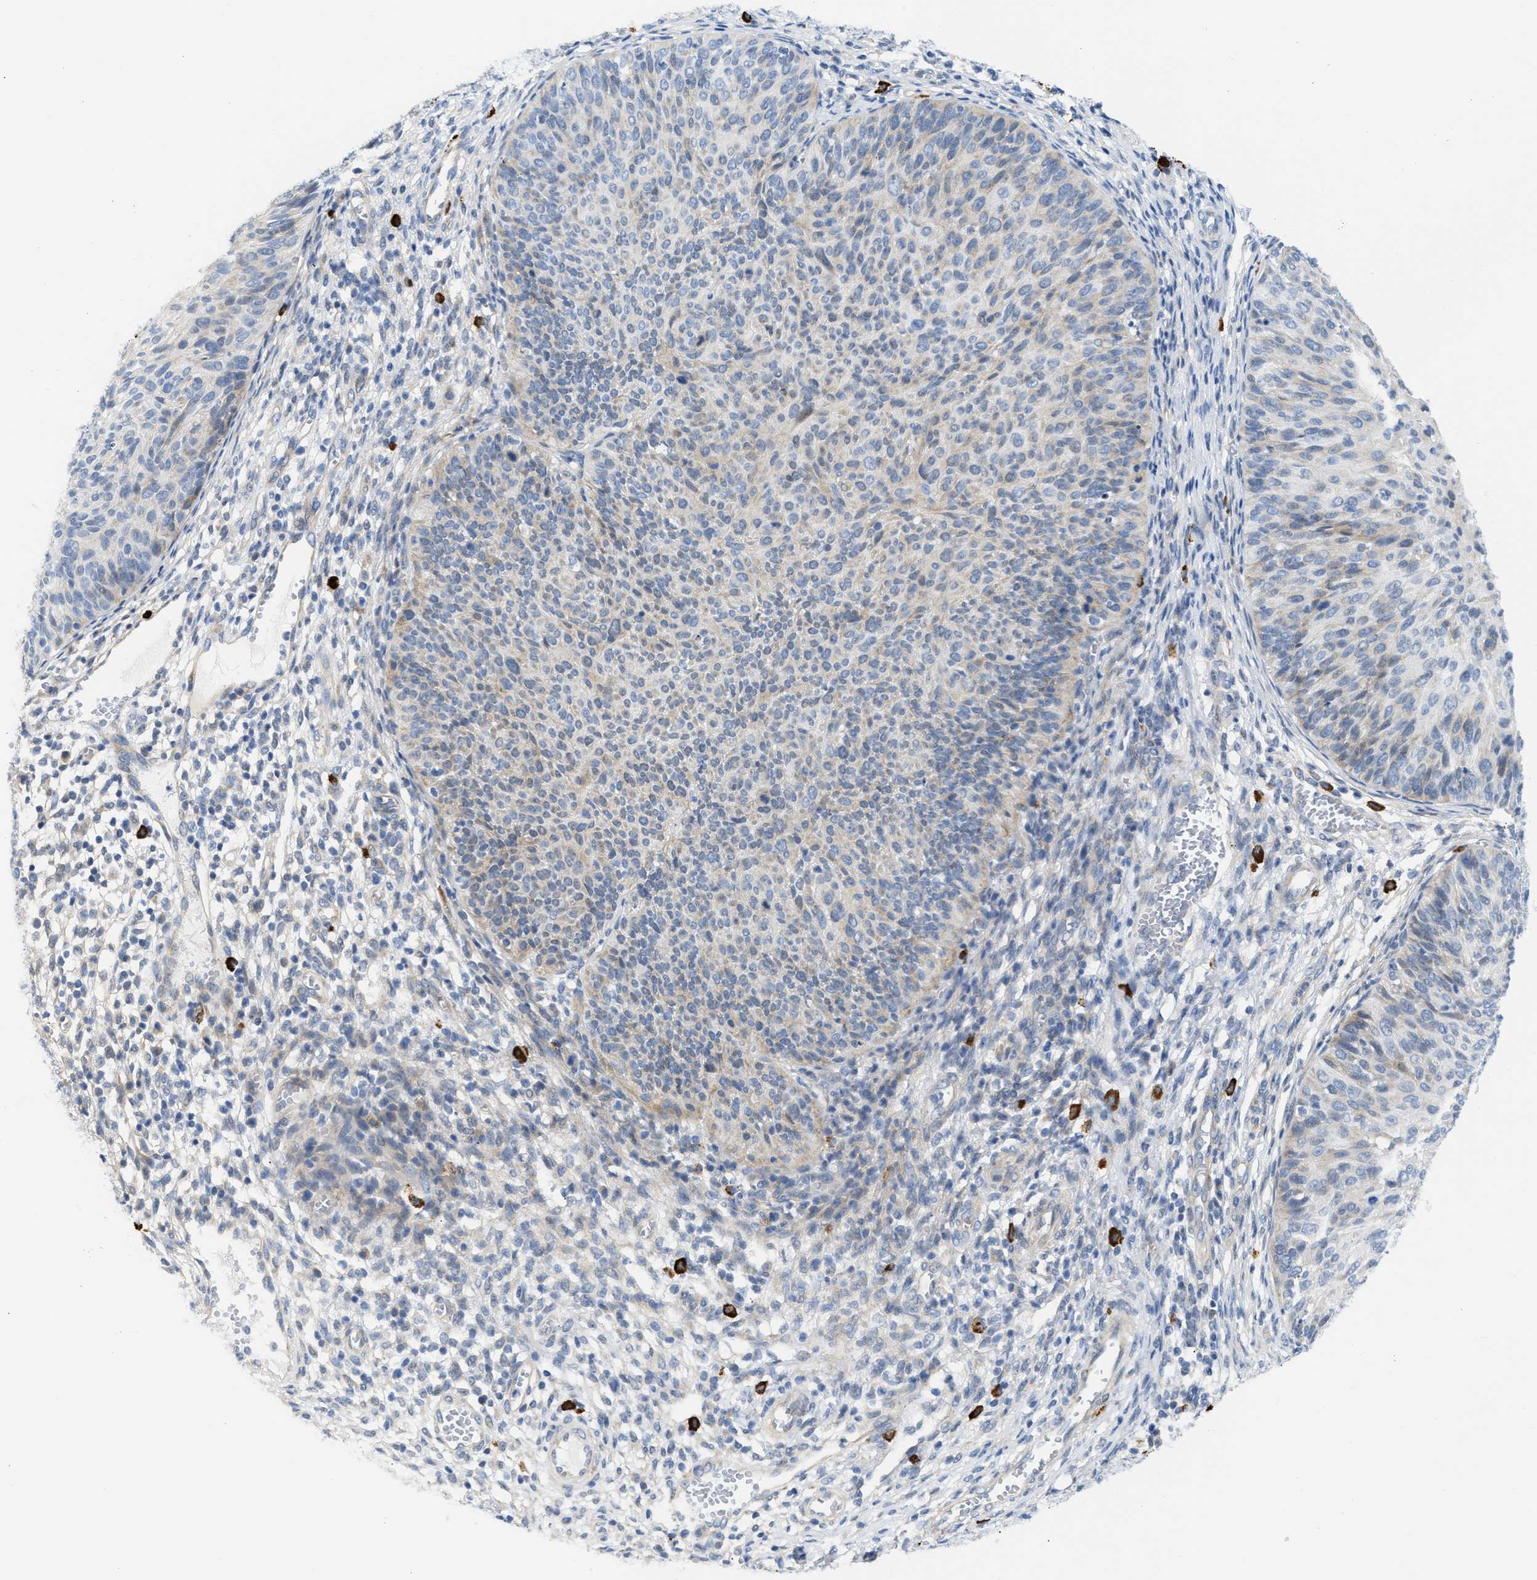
{"staining": {"intensity": "weak", "quantity": "<25%", "location": "cytoplasmic/membranous"}, "tissue": "cervical cancer", "cell_type": "Tumor cells", "image_type": "cancer", "snomed": [{"axis": "morphology", "description": "Squamous cell carcinoma, NOS"}, {"axis": "topography", "description": "Cervix"}], "caption": "IHC of cervical cancer (squamous cell carcinoma) shows no staining in tumor cells. (Immunohistochemistry (ihc), brightfield microscopy, high magnification).", "gene": "FHL1", "patient": {"sex": "female", "age": 36}}